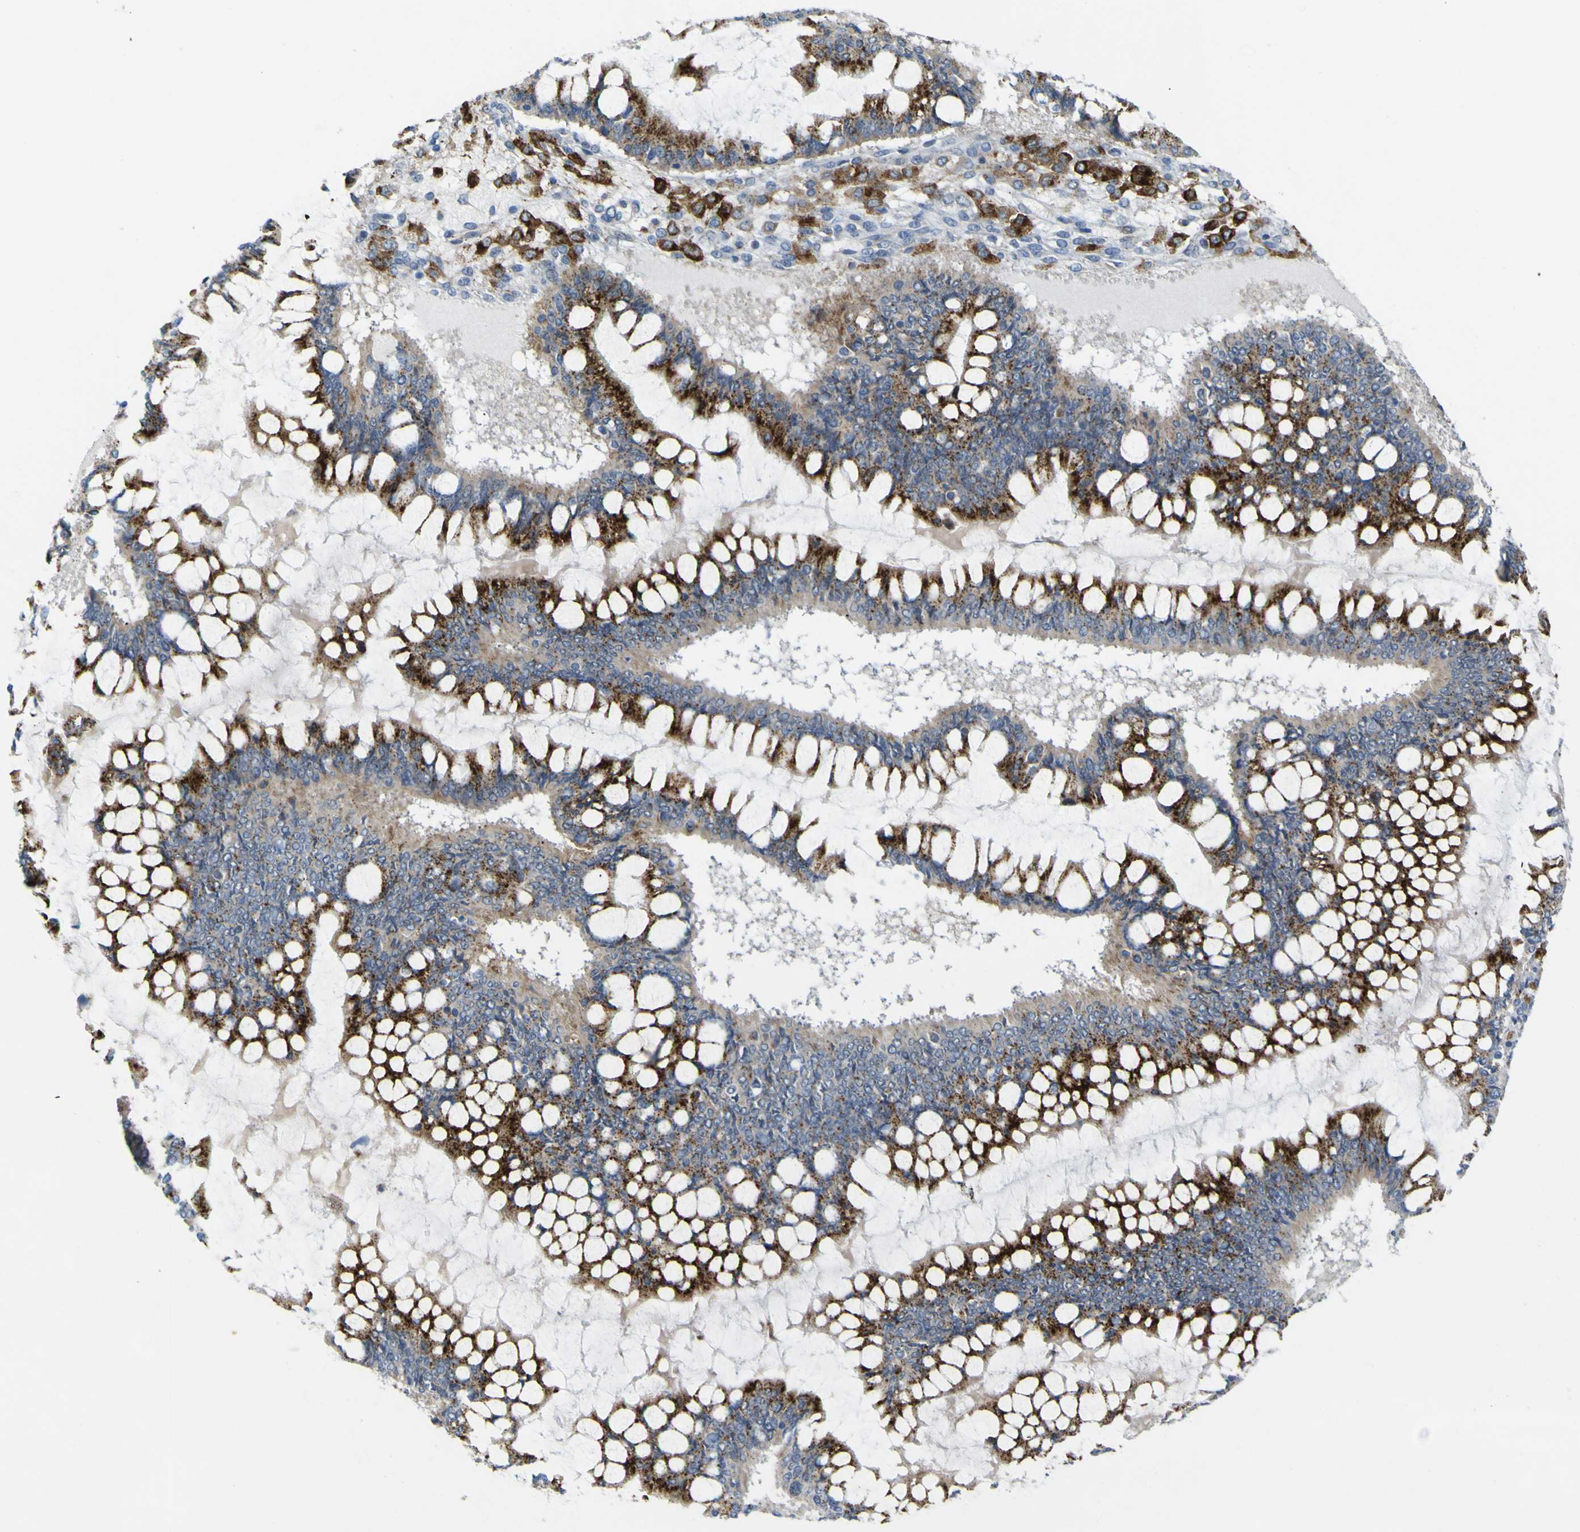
{"staining": {"intensity": "moderate", "quantity": ">75%", "location": "cytoplasmic/membranous"}, "tissue": "ovarian cancer", "cell_type": "Tumor cells", "image_type": "cancer", "snomed": [{"axis": "morphology", "description": "Cystadenocarcinoma, mucinous, NOS"}, {"axis": "topography", "description": "Ovary"}], "caption": "DAB (3,3'-diaminobenzidine) immunohistochemical staining of human ovarian mucinous cystadenocarcinoma displays moderate cytoplasmic/membranous protein positivity in approximately >75% of tumor cells.", "gene": "ACBD5", "patient": {"sex": "female", "age": 73}}